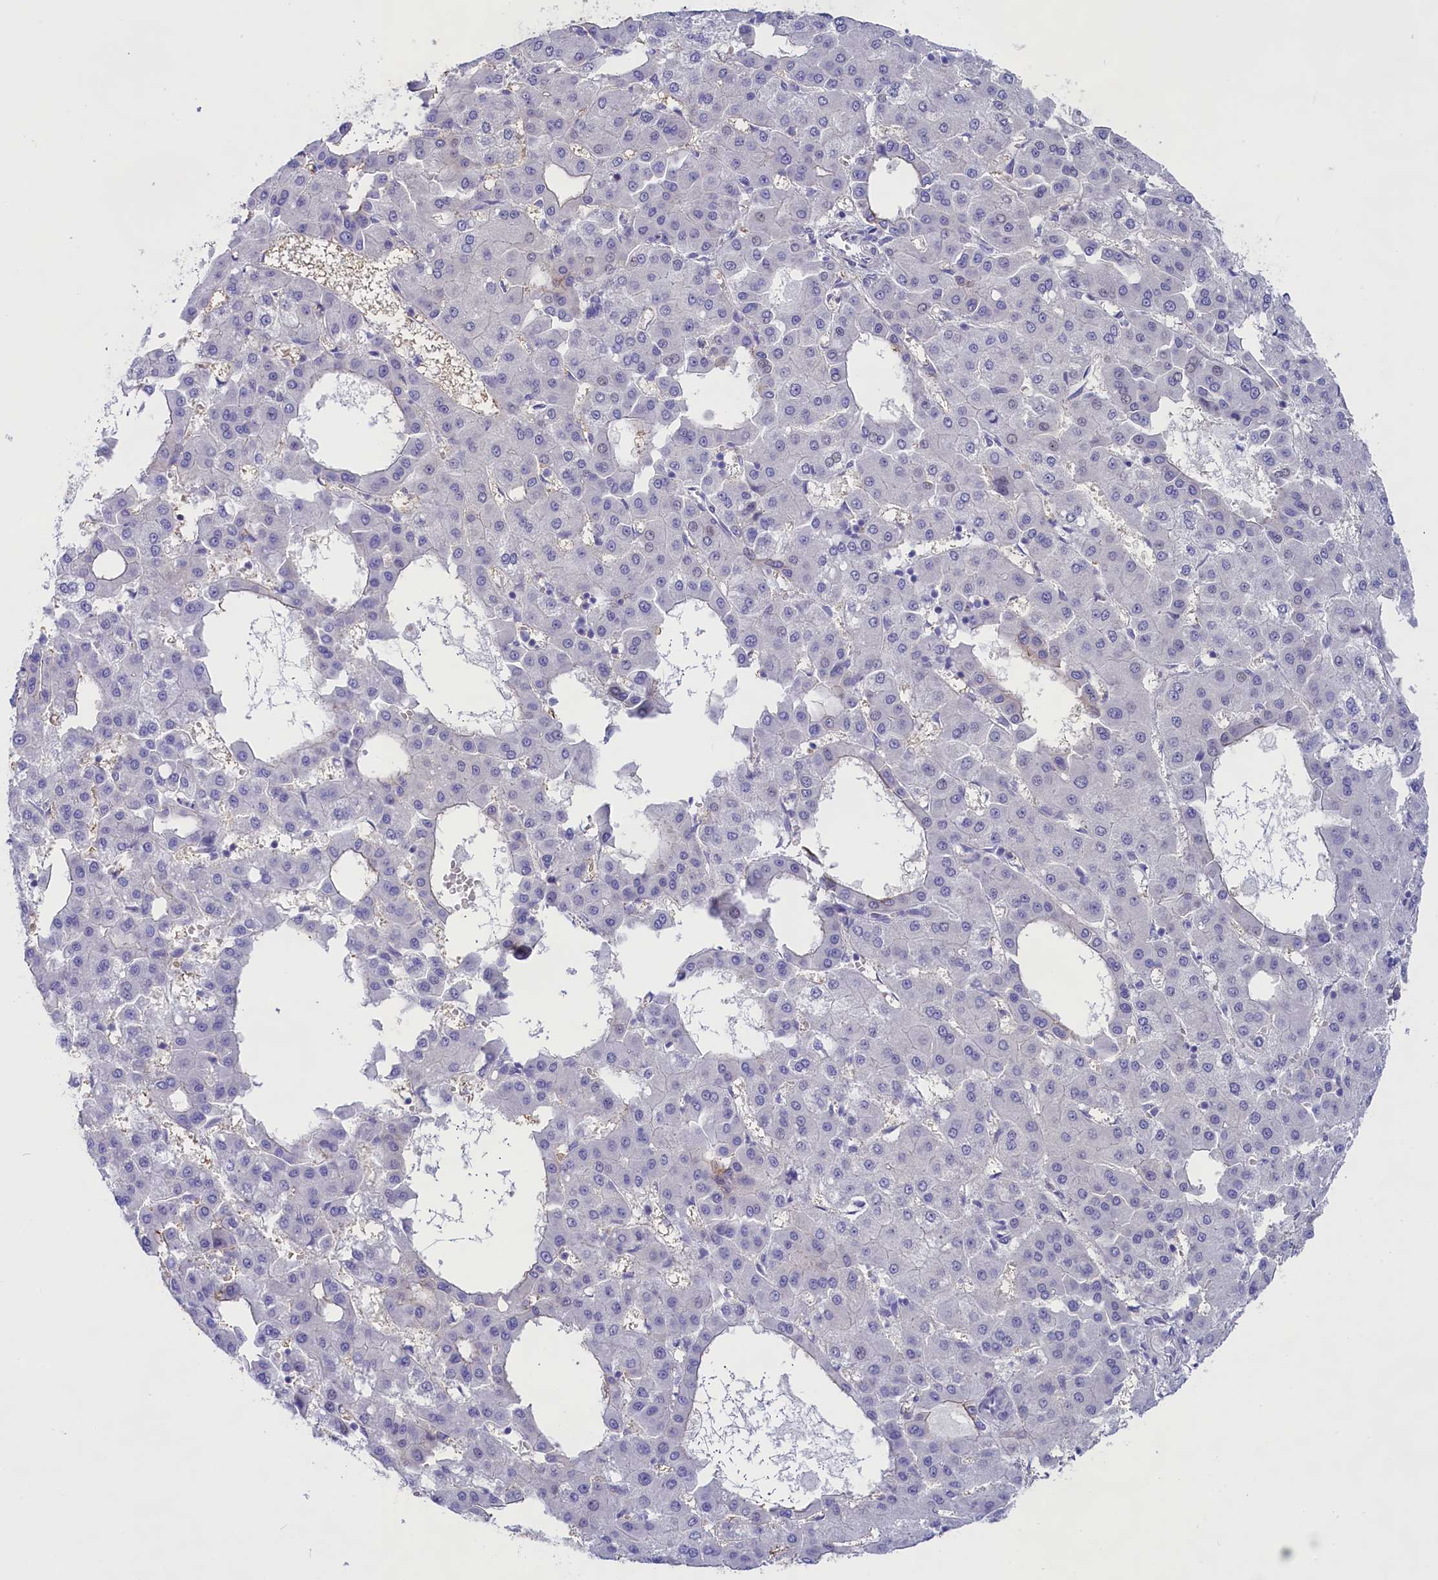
{"staining": {"intensity": "negative", "quantity": "none", "location": "none"}, "tissue": "liver cancer", "cell_type": "Tumor cells", "image_type": "cancer", "snomed": [{"axis": "morphology", "description": "Carcinoma, Hepatocellular, NOS"}, {"axis": "topography", "description": "Liver"}], "caption": "IHC of liver hepatocellular carcinoma demonstrates no staining in tumor cells.", "gene": "PPP1R13L", "patient": {"sex": "male", "age": 47}}